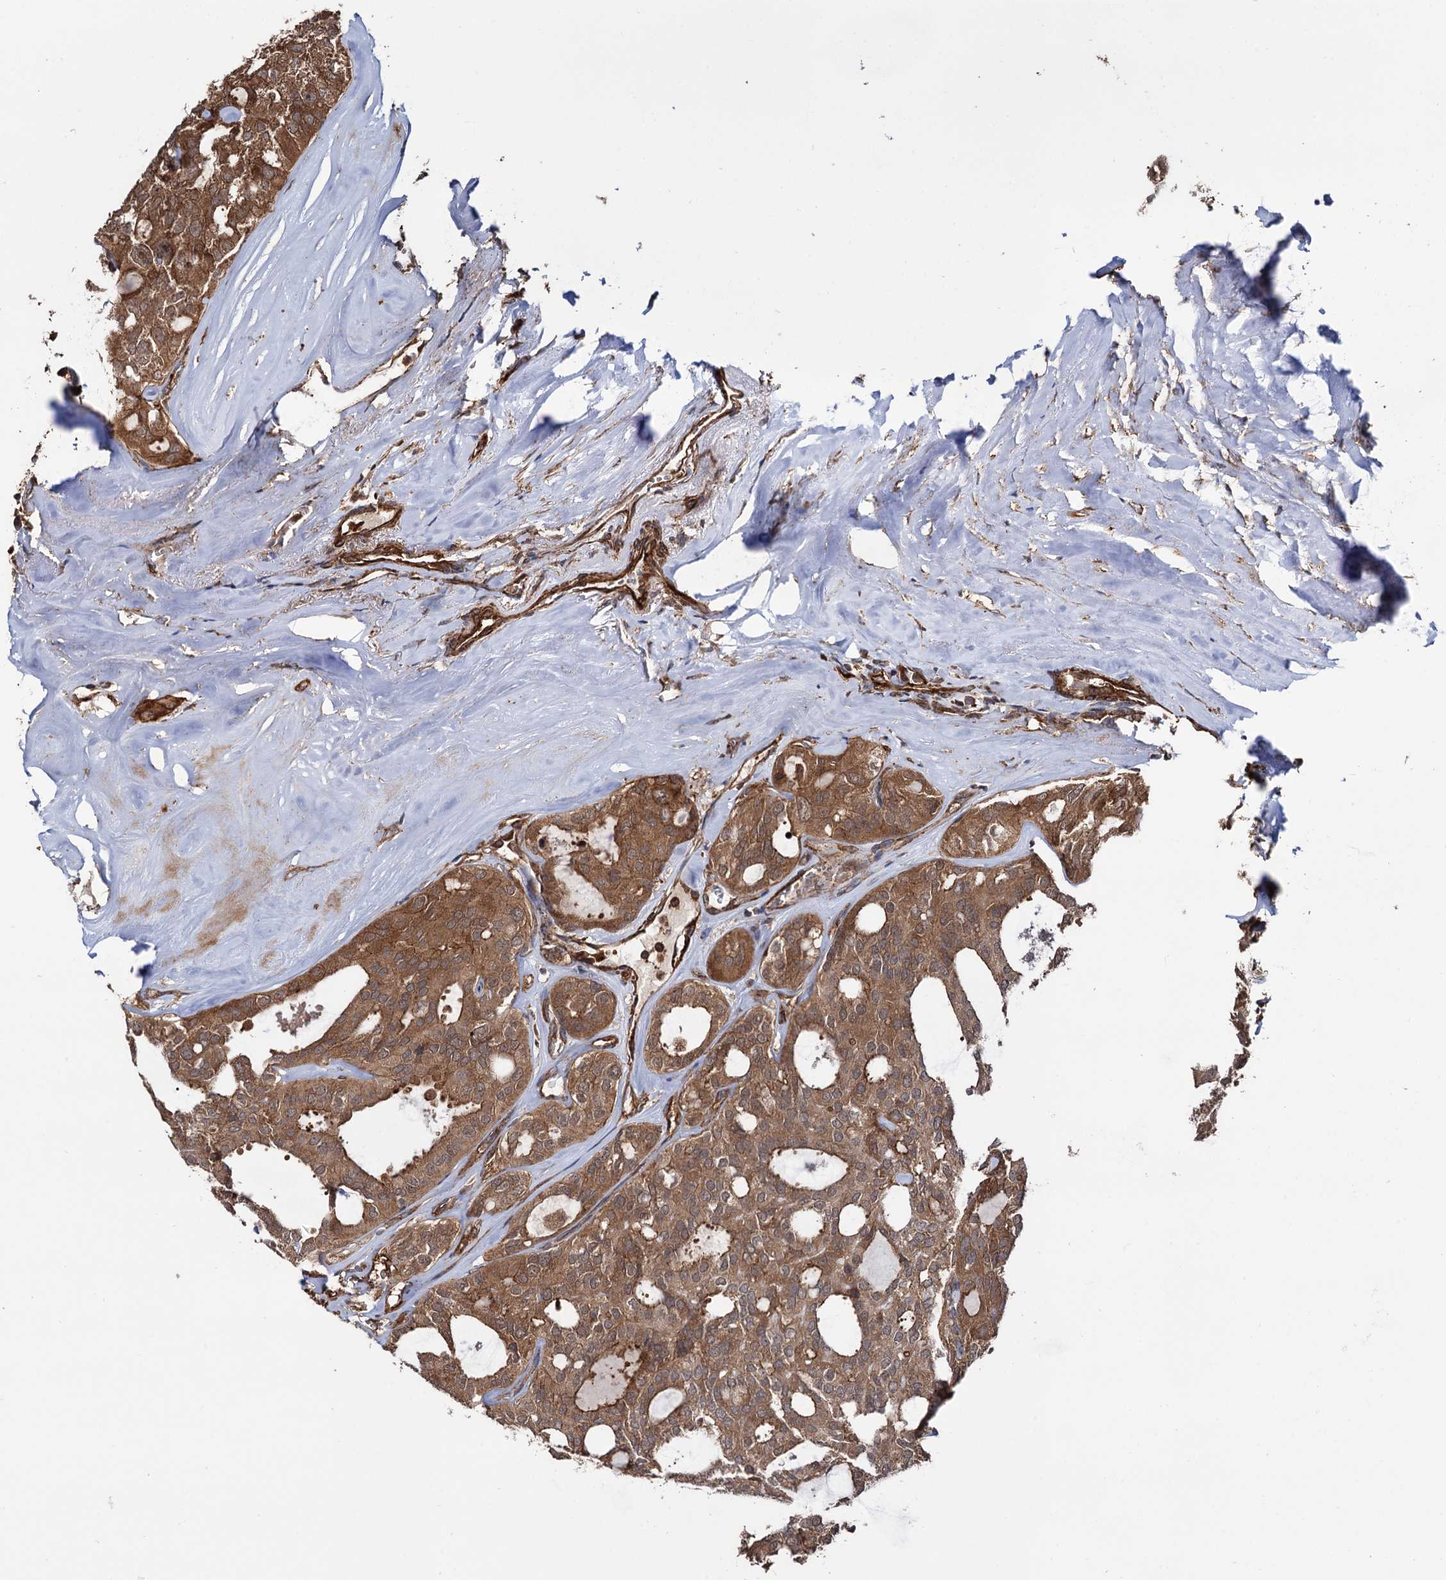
{"staining": {"intensity": "moderate", "quantity": ">75%", "location": "cytoplasmic/membranous"}, "tissue": "thyroid cancer", "cell_type": "Tumor cells", "image_type": "cancer", "snomed": [{"axis": "morphology", "description": "Follicular adenoma carcinoma, NOS"}, {"axis": "topography", "description": "Thyroid gland"}], "caption": "Thyroid cancer stained with IHC exhibits moderate cytoplasmic/membranous staining in about >75% of tumor cells.", "gene": "ATP8B4", "patient": {"sex": "male", "age": 75}}